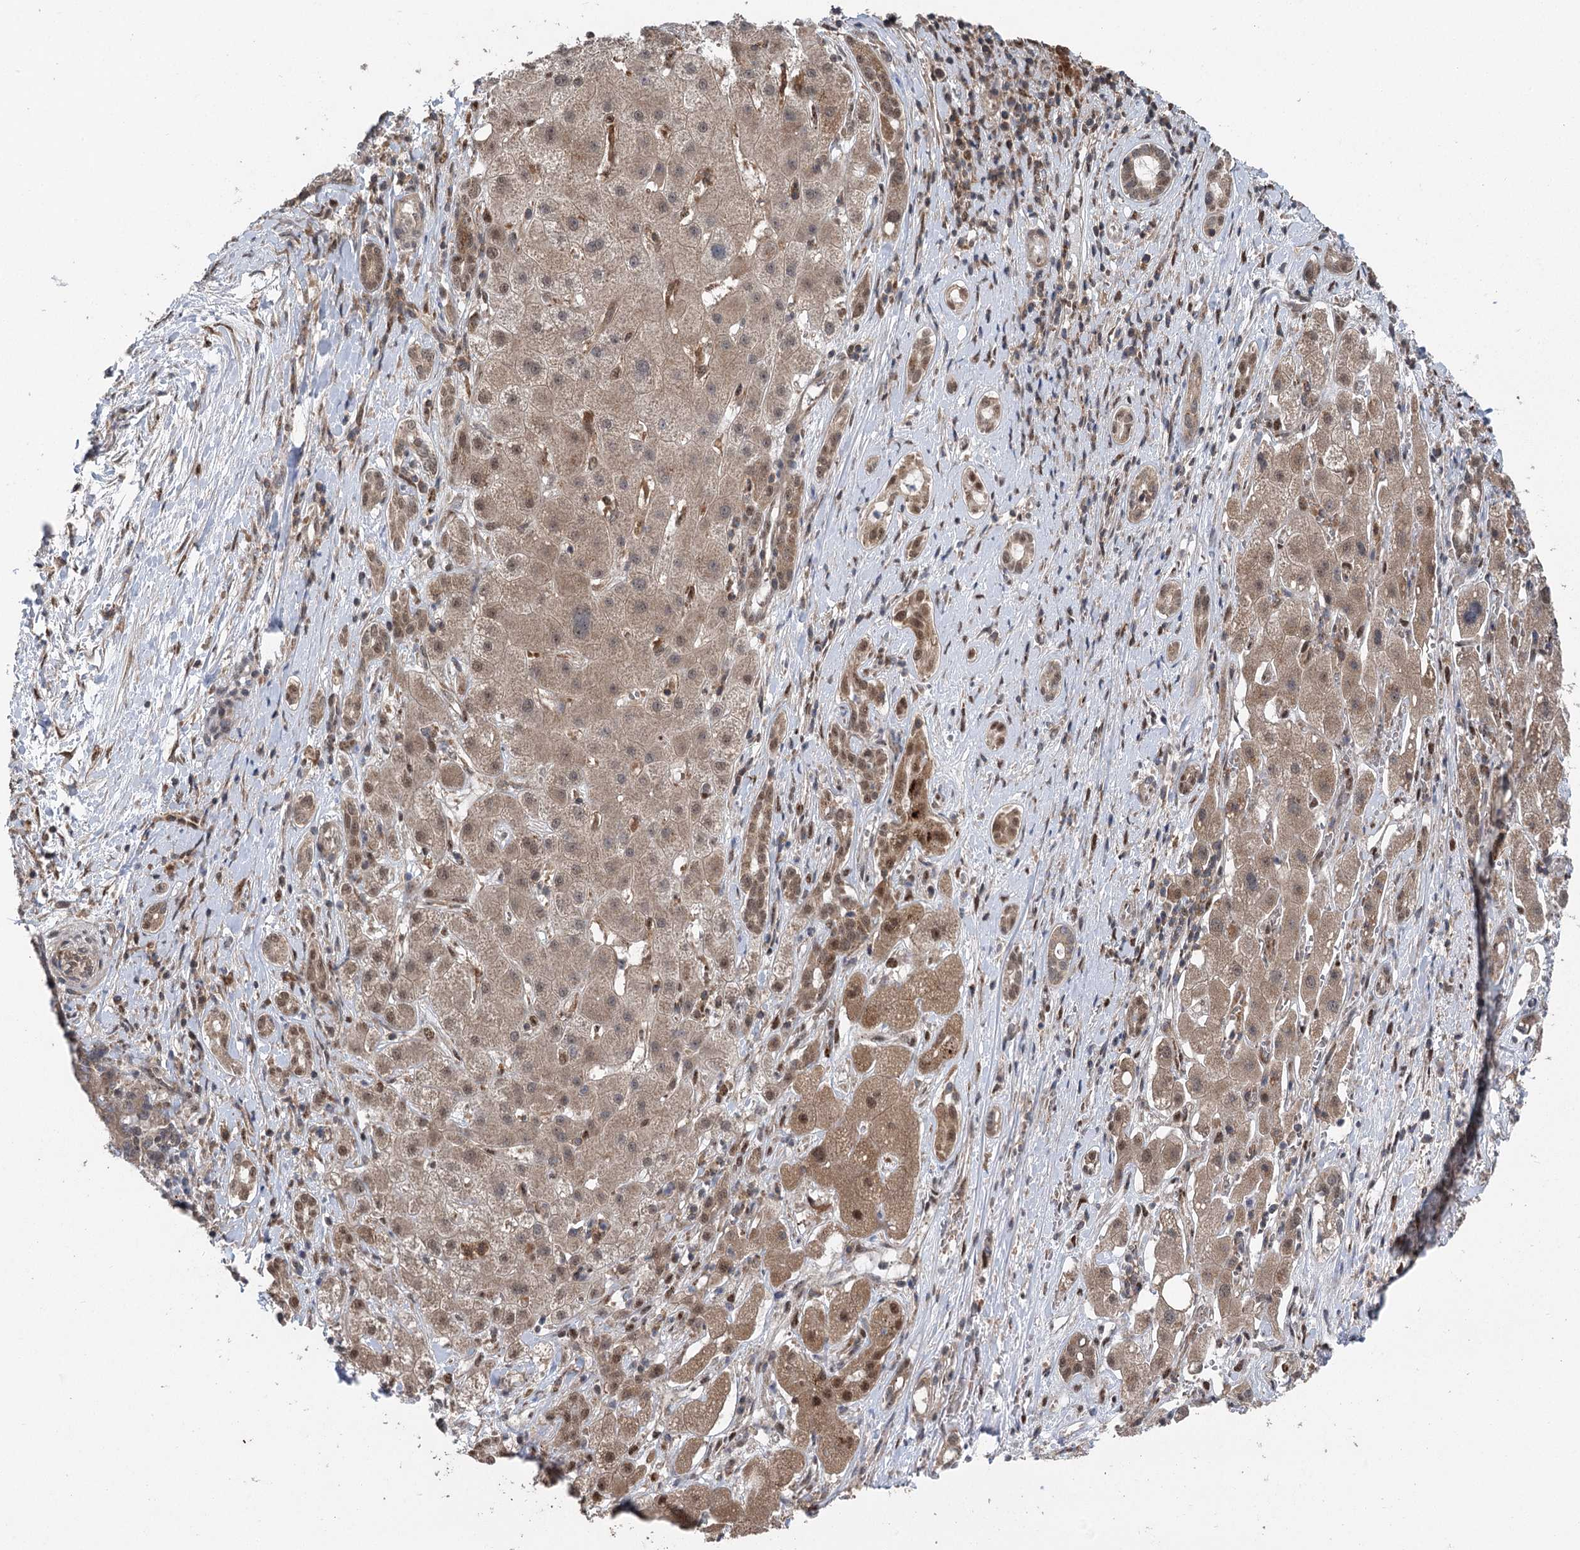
{"staining": {"intensity": "weak", "quantity": ">75%", "location": "cytoplasmic/membranous"}, "tissue": "liver cancer", "cell_type": "Tumor cells", "image_type": "cancer", "snomed": [{"axis": "morphology", "description": "Carcinoma, Hepatocellular, NOS"}, {"axis": "topography", "description": "Liver"}], "caption": "Human liver hepatocellular carcinoma stained with a brown dye displays weak cytoplasmic/membranous positive expression in about >75% of tumor cells.", "gene": "C12orf4", "patient": {"sex": "male", "age": 65}}